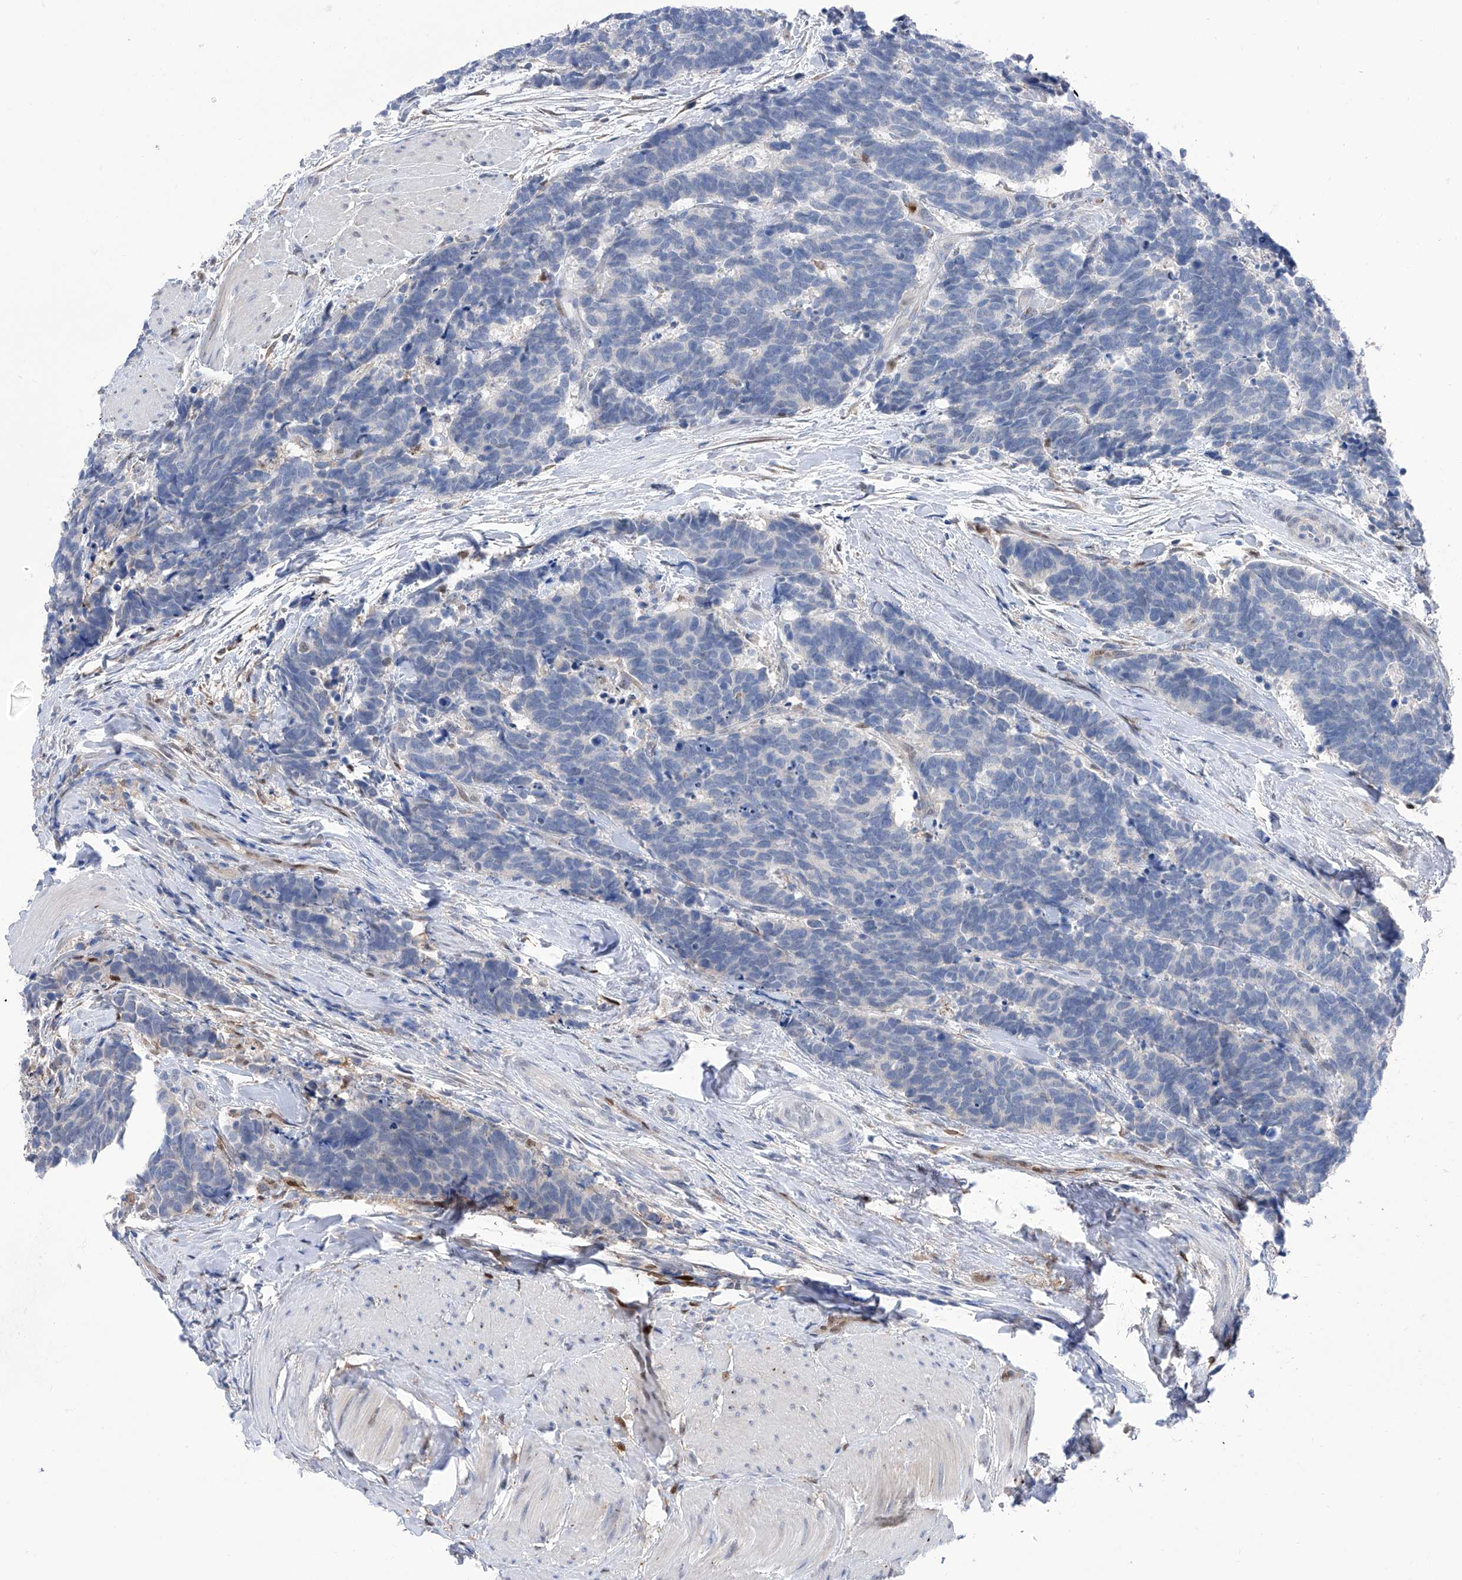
{"staining": {"intensity": "negative", "quantity": "none", "location": "none"}, "tissue": "carcinoid", "cell_type": "Tumor cells", "image_type": "cancer", "snomed": [{"axis": "morphology", "description": "Carcinoma, NOS"}, {"axis": "morphology", "description": "Carcinoid, malignant, NOS"}, {"axis": "topography", "description": "Urinary bladder"}], "caption": "Carcinoid stained for a protein using immunohistochemistry (IHC) reveals no staining tumor cells.", "gene": "PHF20", "patient": {"sex": "male", "age": 57}}